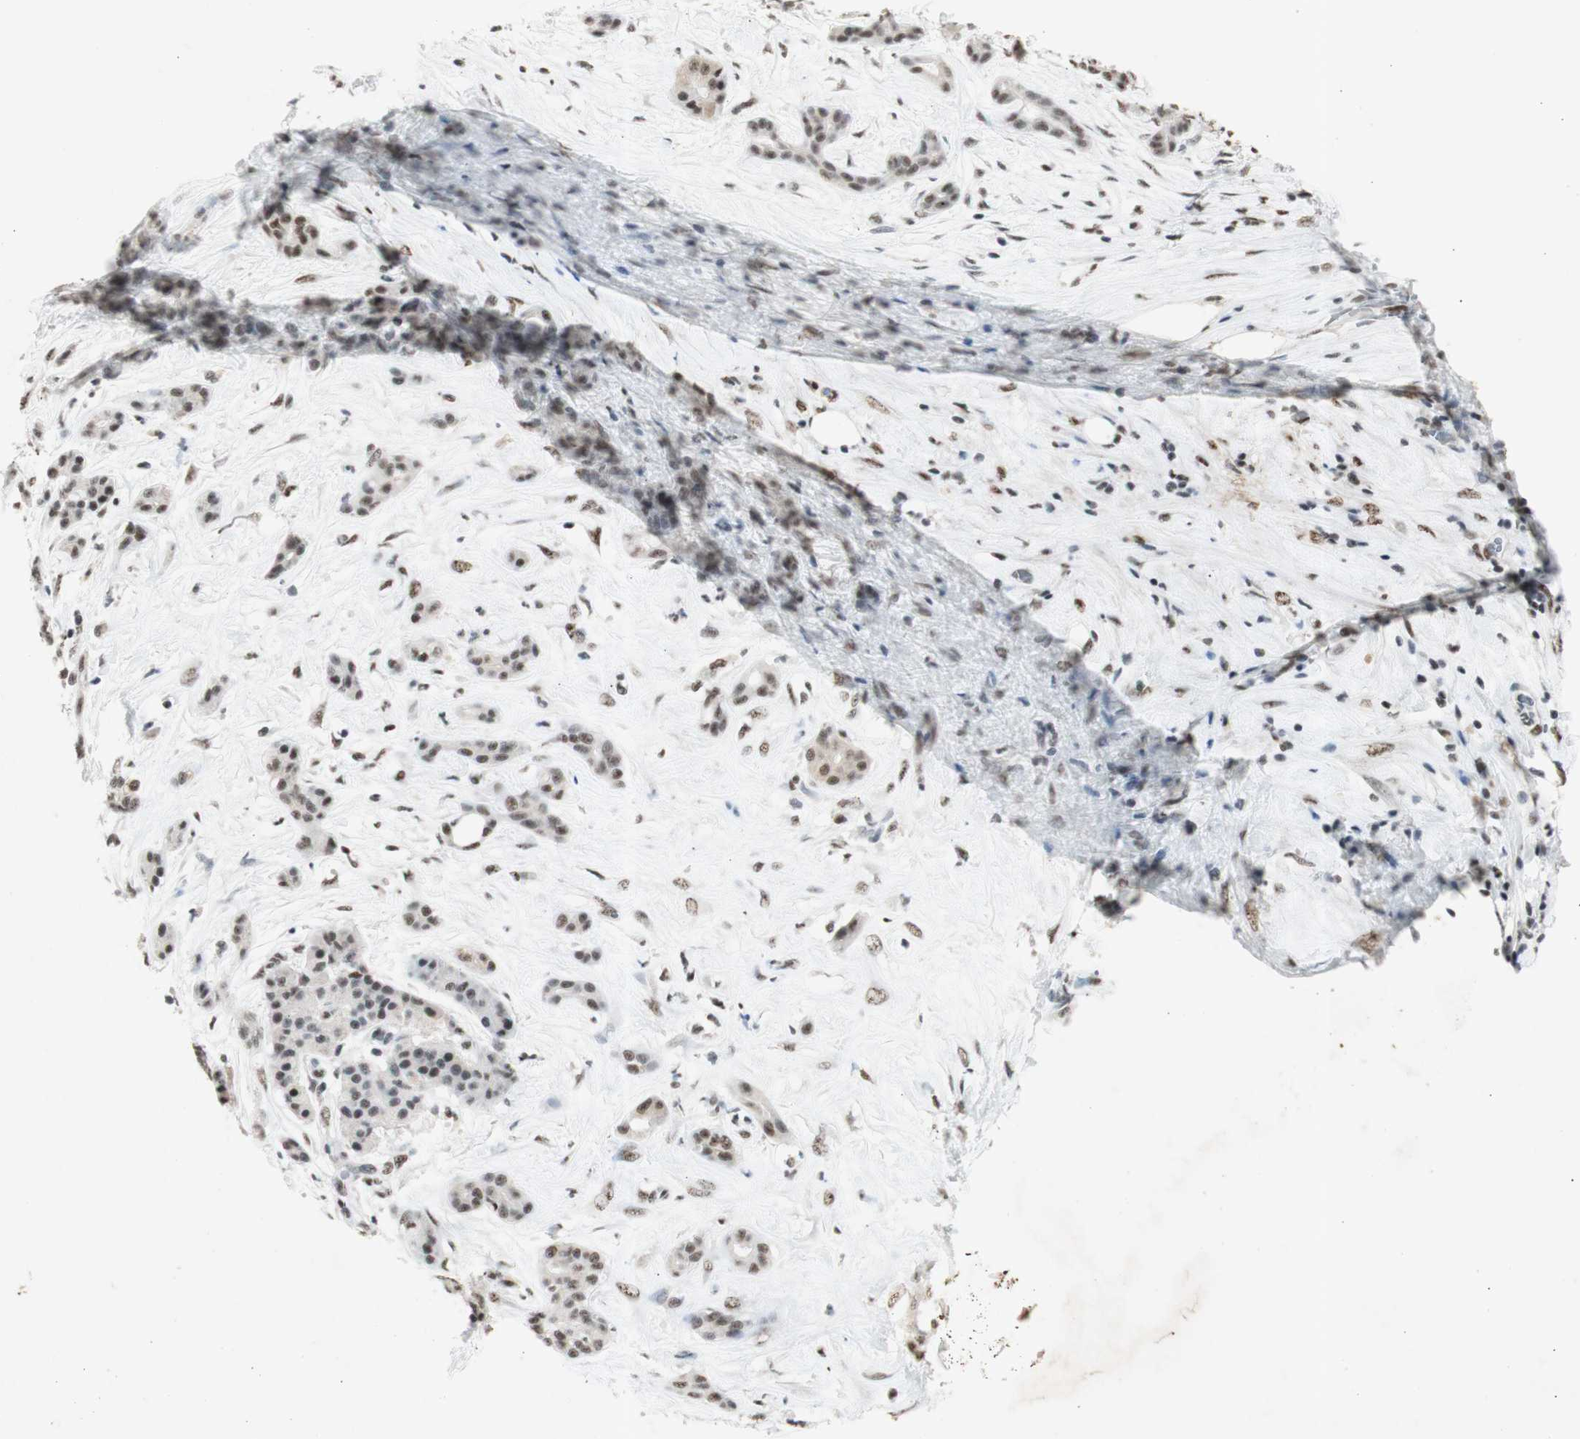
{"staining": {"intensity": "moderate", "quantity": ">75%", "location": "nuclear"}, "tissue": "pancreatic cancer", "cell_type": "Tumor cells", "image_type": "cancer", "snomed": [{"axis": "morphology", "description": "Adenocarcinoma, NOS"}, {"axis": "topography", "description": "Pancreas"}], "caption": "Immunohistochemical staining of pancreatic cancer displays medium levels of moderate nuclear protein positivity in approximately >75% of tumor cells.", "gene": "SNRPB", "patient": {"sex": "male", "age": 41}}